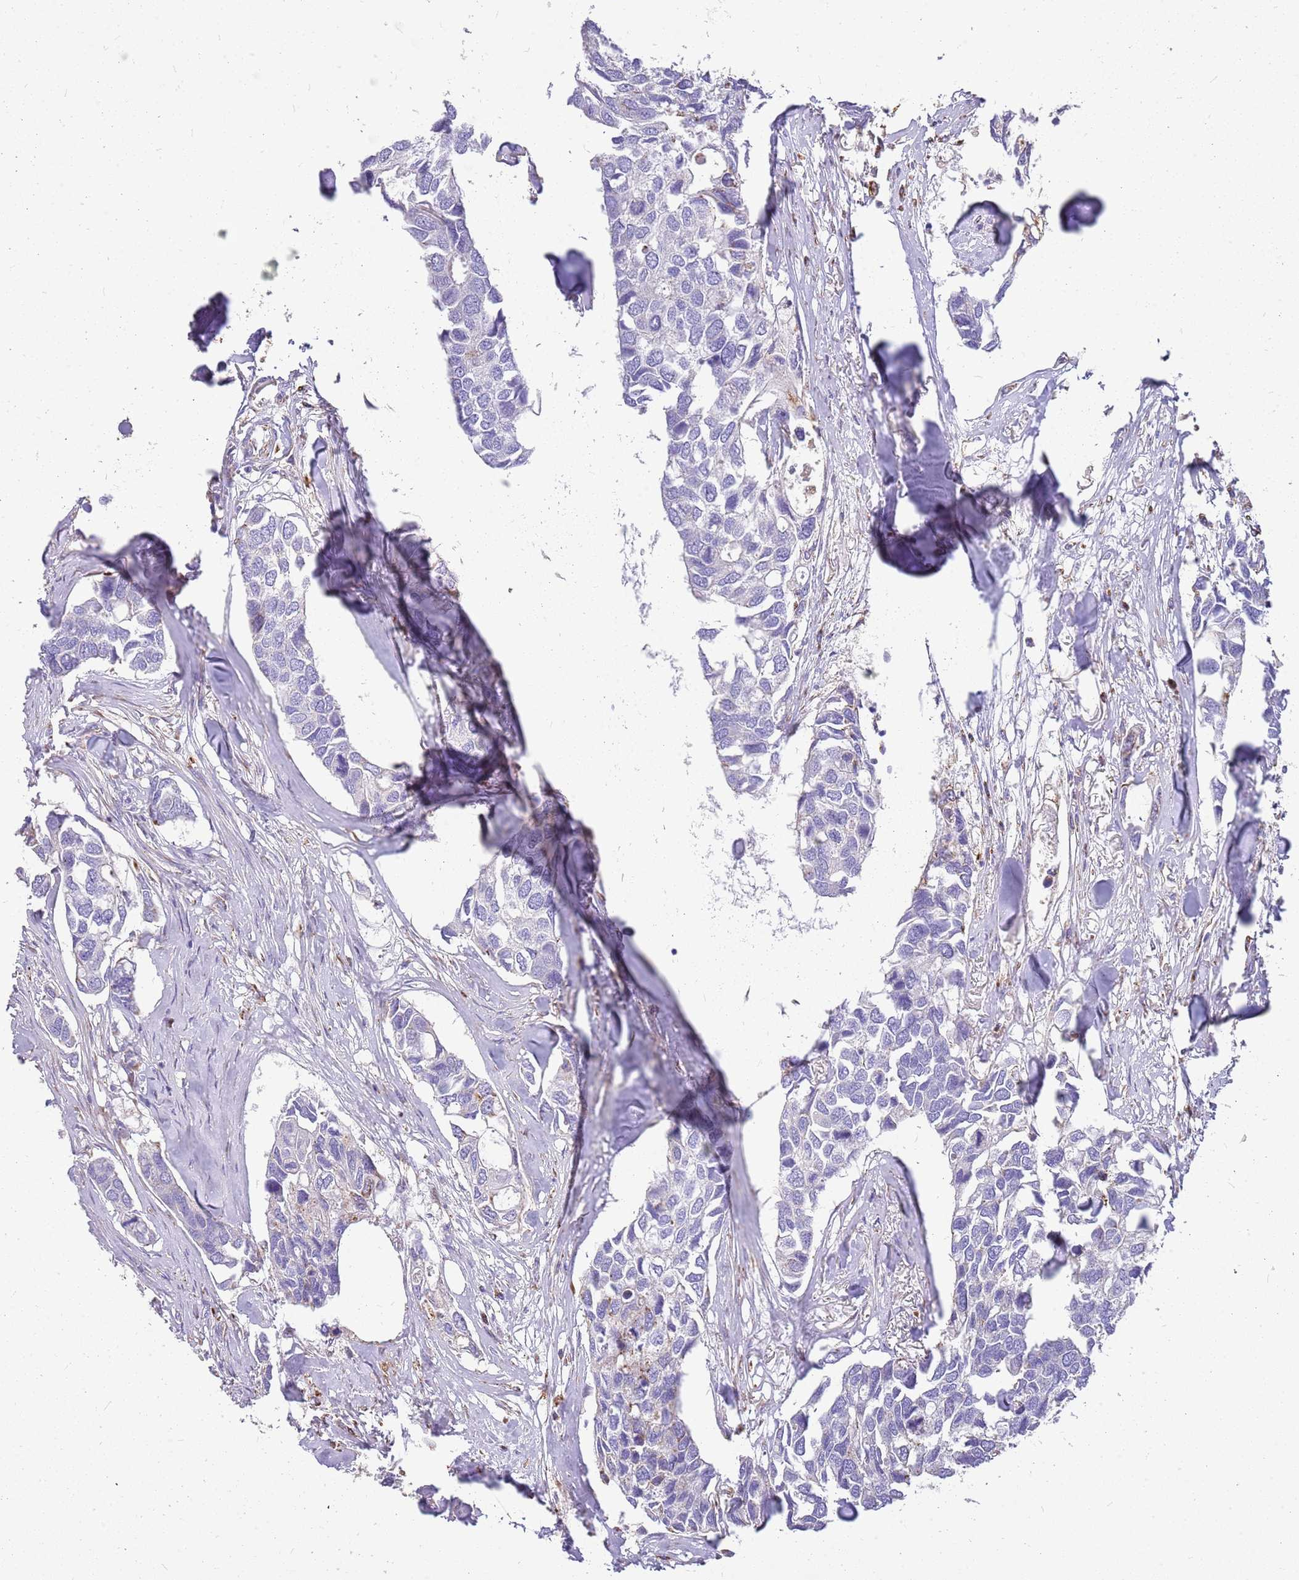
{"staining": {"intensity": "negative", "quantity": "none", "location": "none"}, "tissue": "breast cancer", "cell_type": "Tumor cells", "image_type": "cancer", "snomed": [{"axis": "morphology", "description": "Duct carcinoma"}, {"axis": "topography", "description": "Breast"}], "caption": "Immunohistochemistry (IHC) of breast invasive ductal carcinoma reveals no positivity in tumor cells.", "gene": "ZDHHC1", "patient": {"sex": "female", "age": 83}}